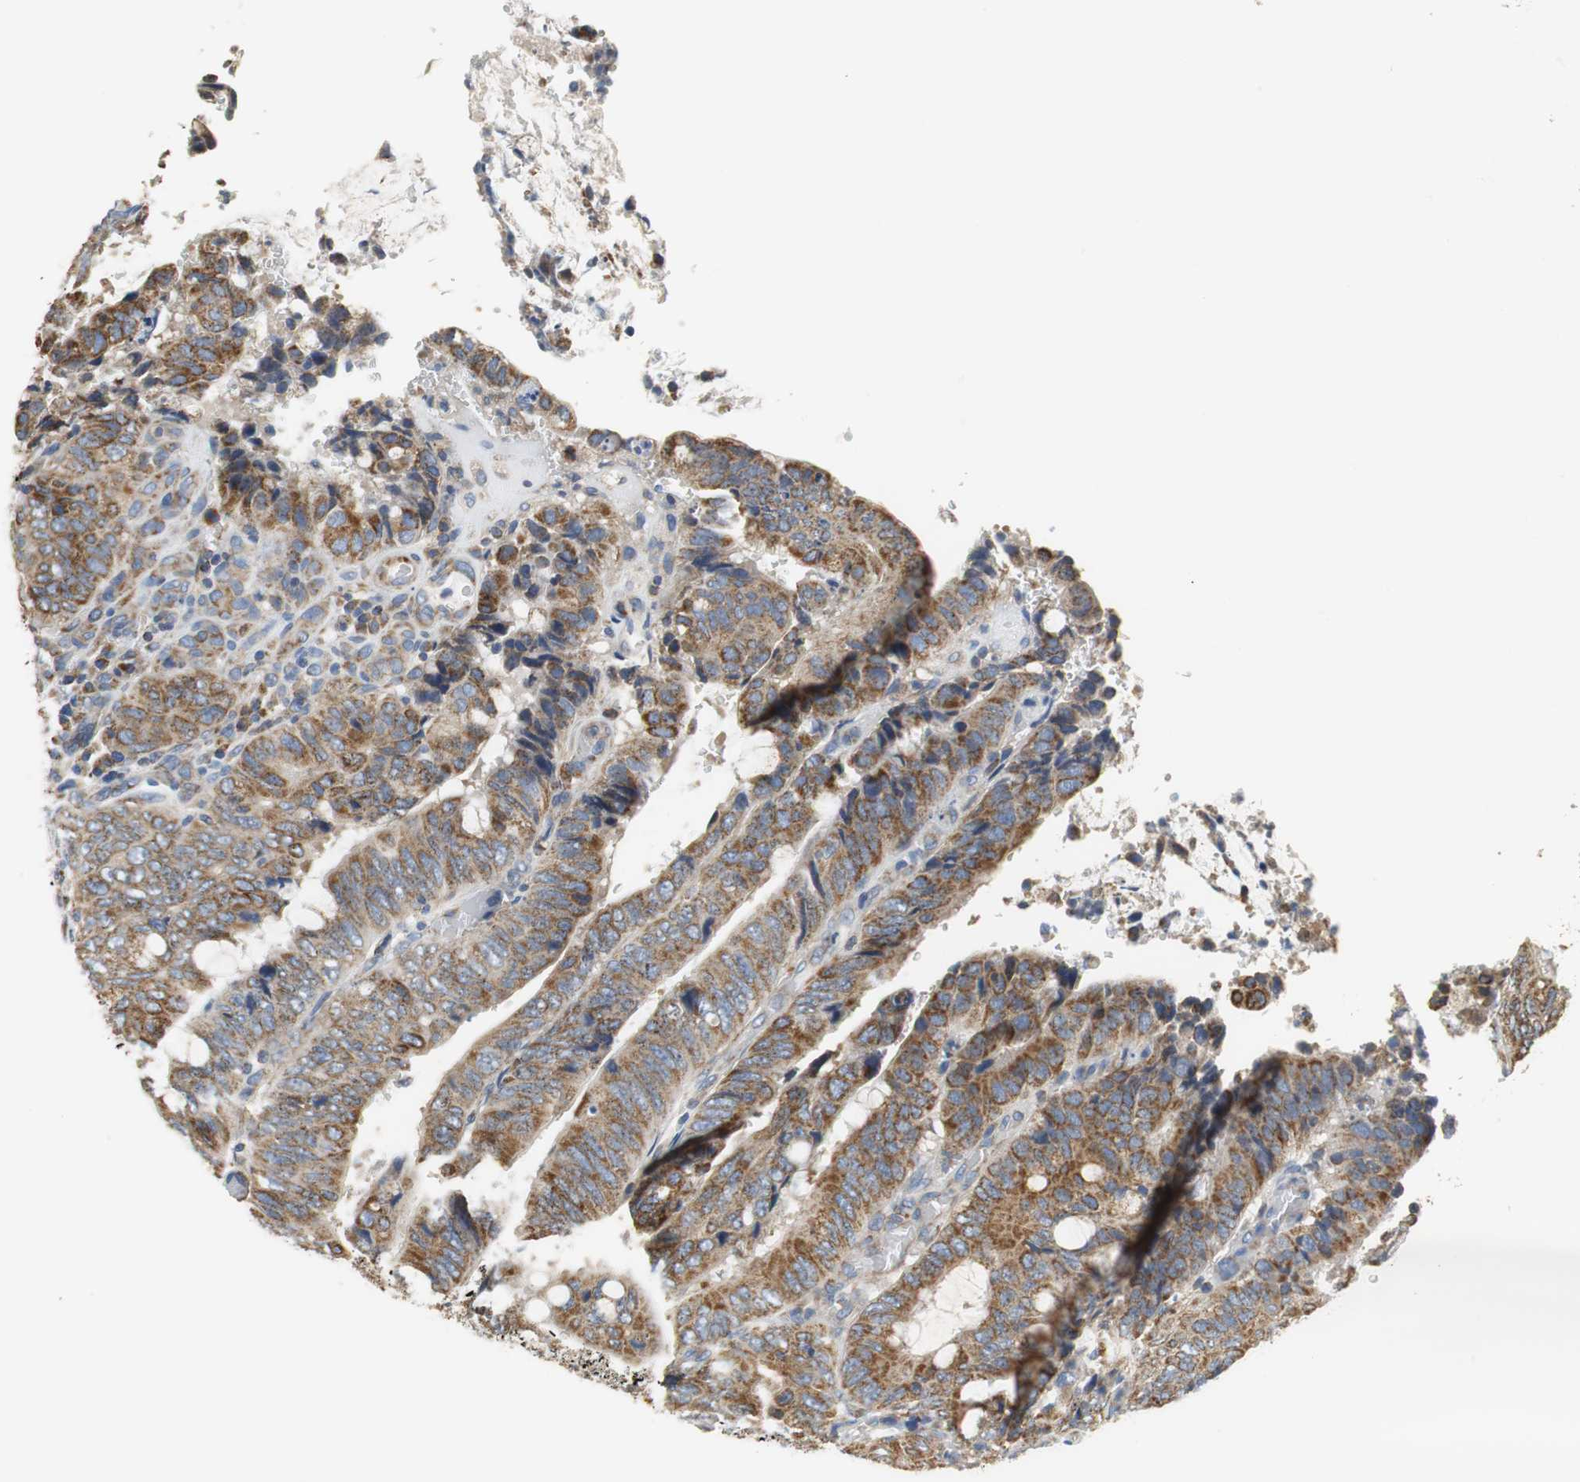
{"staining": {"intensity": "strong", "quantity": ">75%", "location": "cytoplasmic/membranous"}, "tissue": "colorectal cancer", "cell_type": "Tumor cells", "image_type": "cancer", "snomed": [{"axis": "morphology", "description": "Normal tissue, NOS"}, {"axis": "morphology", "description": "Adenocarcinoma, NOS"}, {"axis": "topography", "description": "Rectum"}, {"axis": "topography", "description": "Peripheral nerve tissue"}], "caption": "A high-resolution image shows immunohistochemistry (IHC) staining of colorectal cancer, which exhibits strong cytoplasmic/membranous positivity in about >75% of tumor cells. Ihc stains the protein in brown and the nuclei are stained blue.", "gene": "GSTK1", "patient": {"sex": "male", "age": 92}}